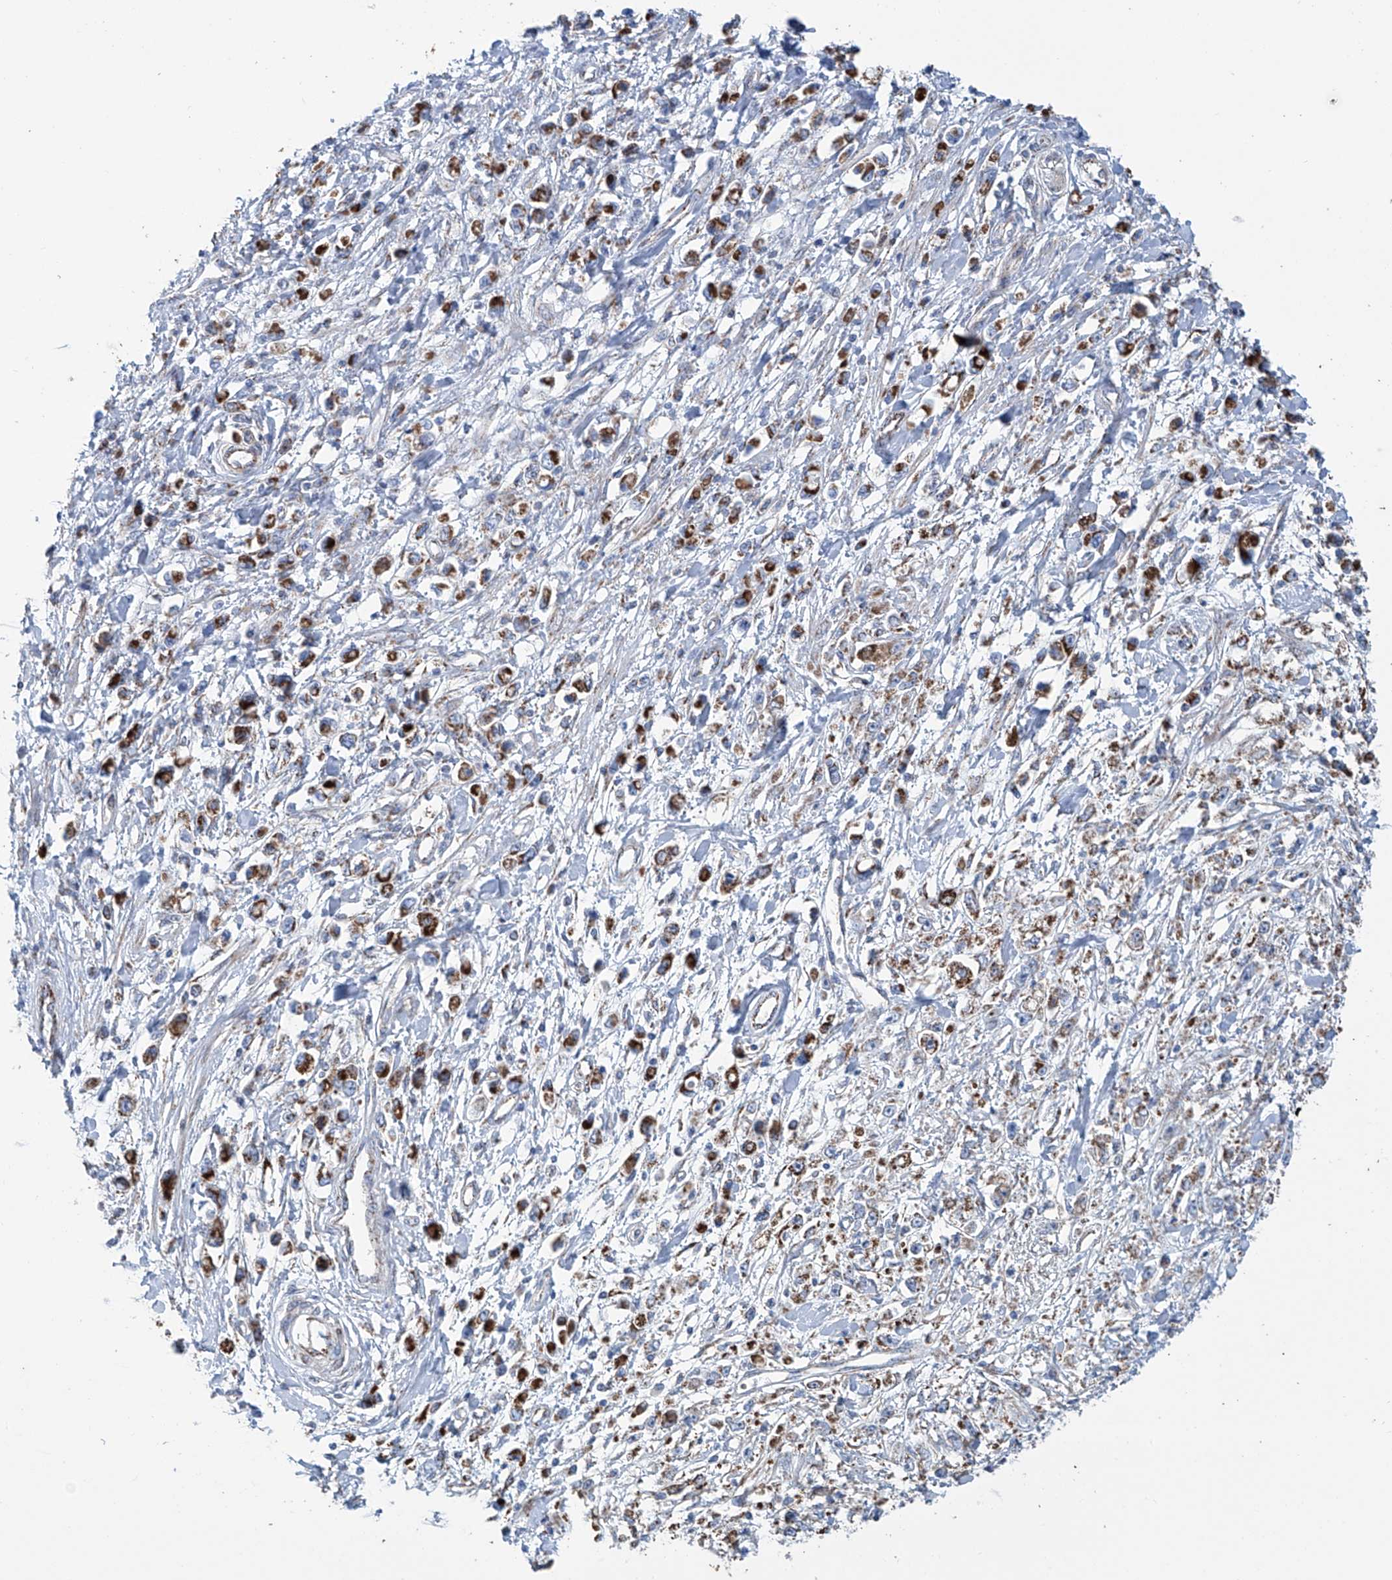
{"staining": {"intensity": "strong", "quantity": ">75%", "location": "cytoplasmic/membranous"}, "tissue": "stomach cancer", "cell_type": "Tumor cells", "image_type": "cancer", "snomed": [{"axis": "morphology", "description": "Adenocarcinoma, NOS"}, {"axis": "topography", "description": "Stomach"}], "caption": "Immunohistochemistry (IHC) micrograph of neoplastic tissue: stomach cancer (adenocarcinoma) stained using immunohistochemistry displays high levels of strong protein expression localized specifically in the cytoplasmic/membranous of tumor cells, appearing as a cytoplasmic/membranous brown color.", "gene": "ALDH6A1", "patient": {"sex": "female", "age": 59}}